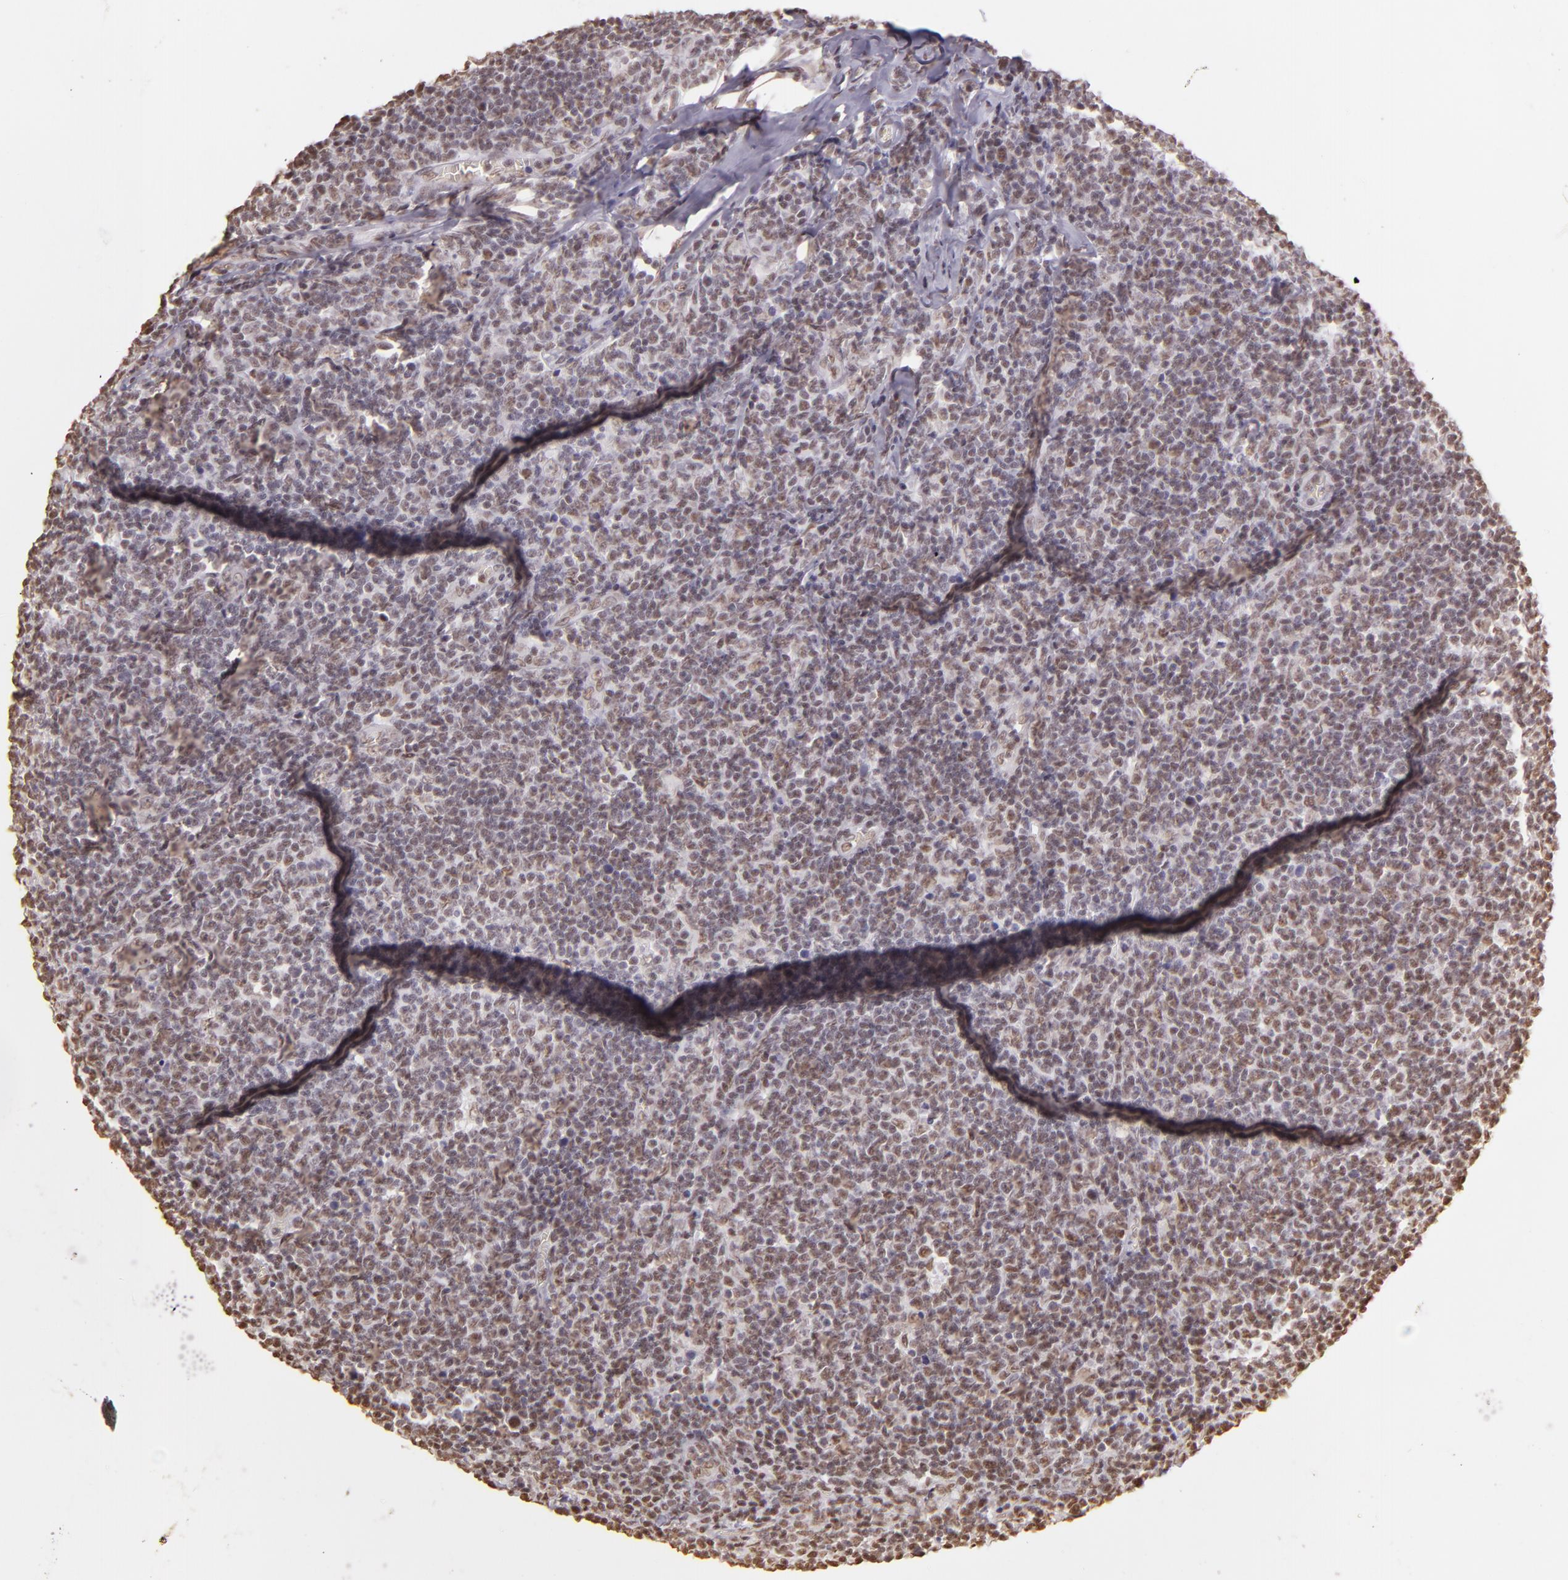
{"staining": {"intensity": "weak", "quantity": ">75%", "location": "nuclear"}, "tissue": "lymphoma", "cell_type": "Tumor cells", "image_type": "cancer", "snomed": [{"axis": "morphology", "description": "Malignant lymphoma, non-Hodgkin's type, Low grade"}, {"axis": "topography", "description": "Lymph node"}], "caption": "A high-resolution photomicrograph shows immunohistochemistry (IHC) staining of malignant lymphoma, non-Hodgkin's type (low-grade), which exhibits weak nuclear expression in about >75% of tumor cells. (Brightfield microscopy of DAB IHC at high magnification).", "gene": "PAPOLA", "patient": {"sex": "male", "age": 74}}